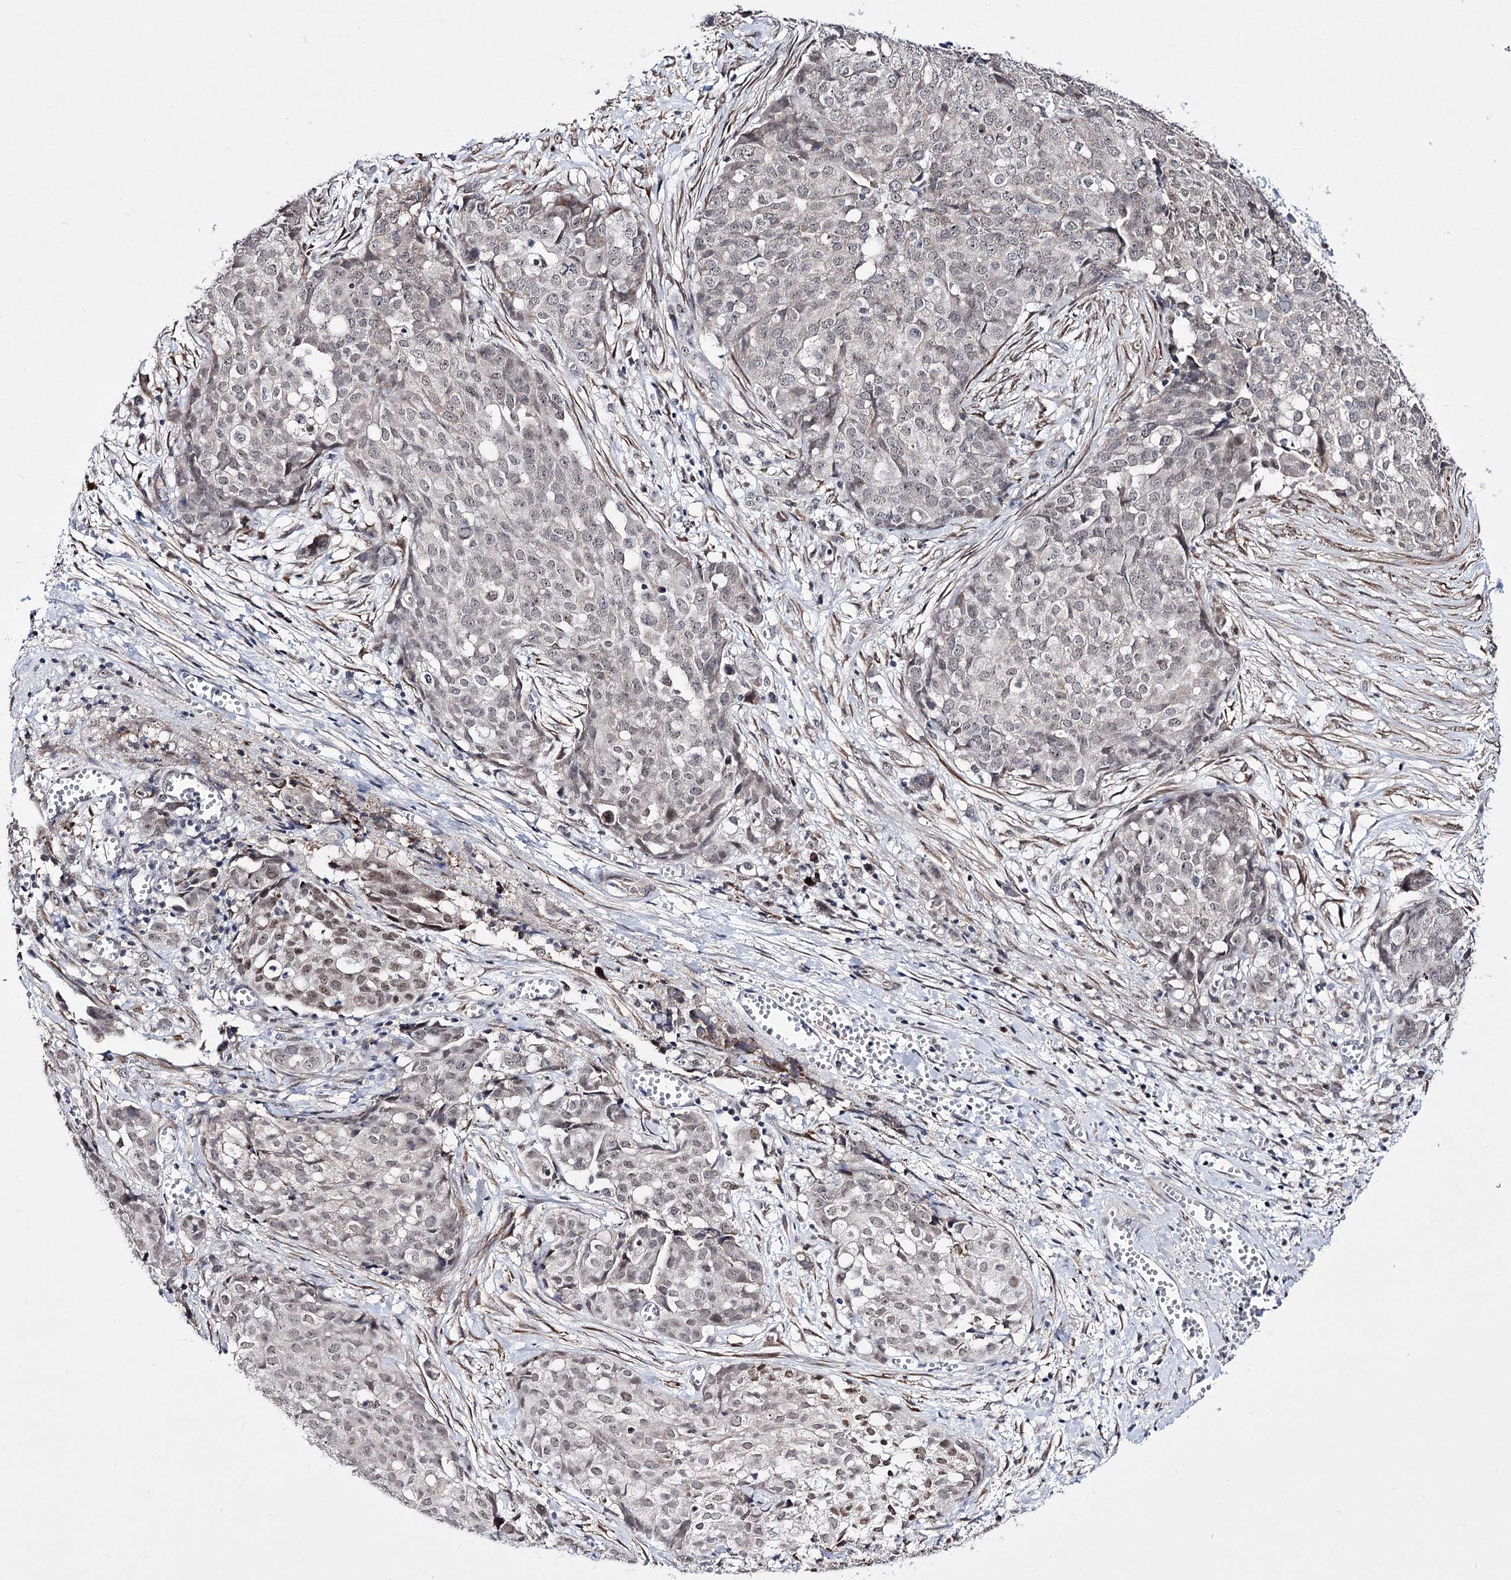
{"staining": {"intensity": "moderate", "quantity": "<25%", "location": "nuclear"}, "tissue": "ovarian cancer", "cell_type": "Tumor cells", "image_type": "cancer", "snomed": [{"axis": "morphology", "description": "Cystadenocarcinoma, serous, NOS"}, {"axis": "topography", "description": "Soft tissue"}, {"axis": "topography", "description": "Ovary"}], "caption": "Protein expression by IHC displays moderate nuclear expression in approximately <25% of tumor cells in ovarian cancer.", "gene": "PPRC1", "patient": {"sex": "female", "age": 57}}